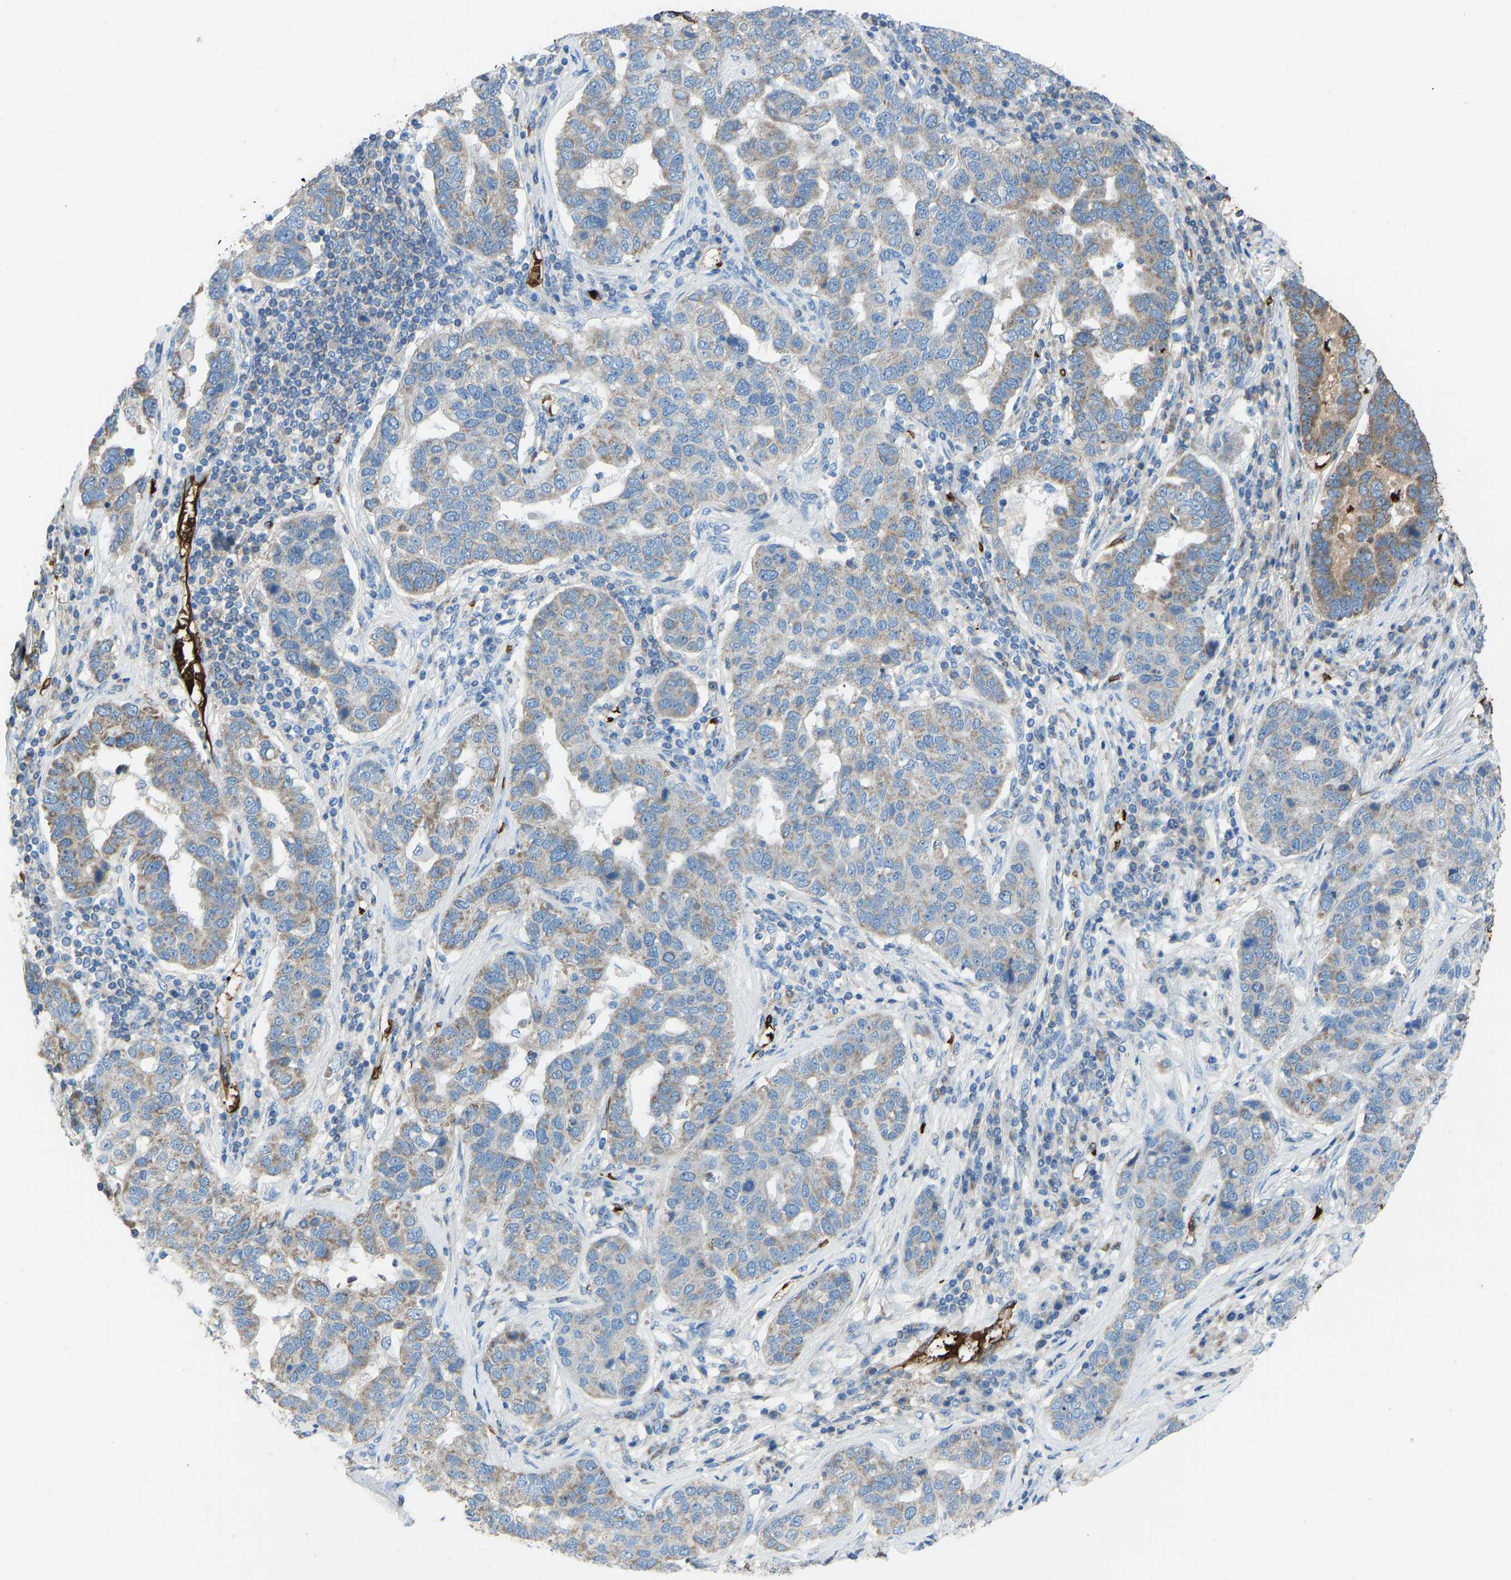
{"staining": {"intensity": "moderate", "quantity": "25%-75%", "location": "cytoplasmic/membranous"}, "tissue": "pancreatic cancer", "cell_type": "Tumor cells", "image_type": "cancer", "snomed": [{"axis": "morphology", "description": "Adenocarcinoma, NOS"}, {"axis": "topography", "description": "Pancreas"}], "caption": "Human pancreatic cancer stained for a protein (brown) shows moderate cytoplasmic/membranous positive expression in about 25%-75% of tumor cells.", "gene": "PIGS", "patient": {"sex": "female", "age": 61}}